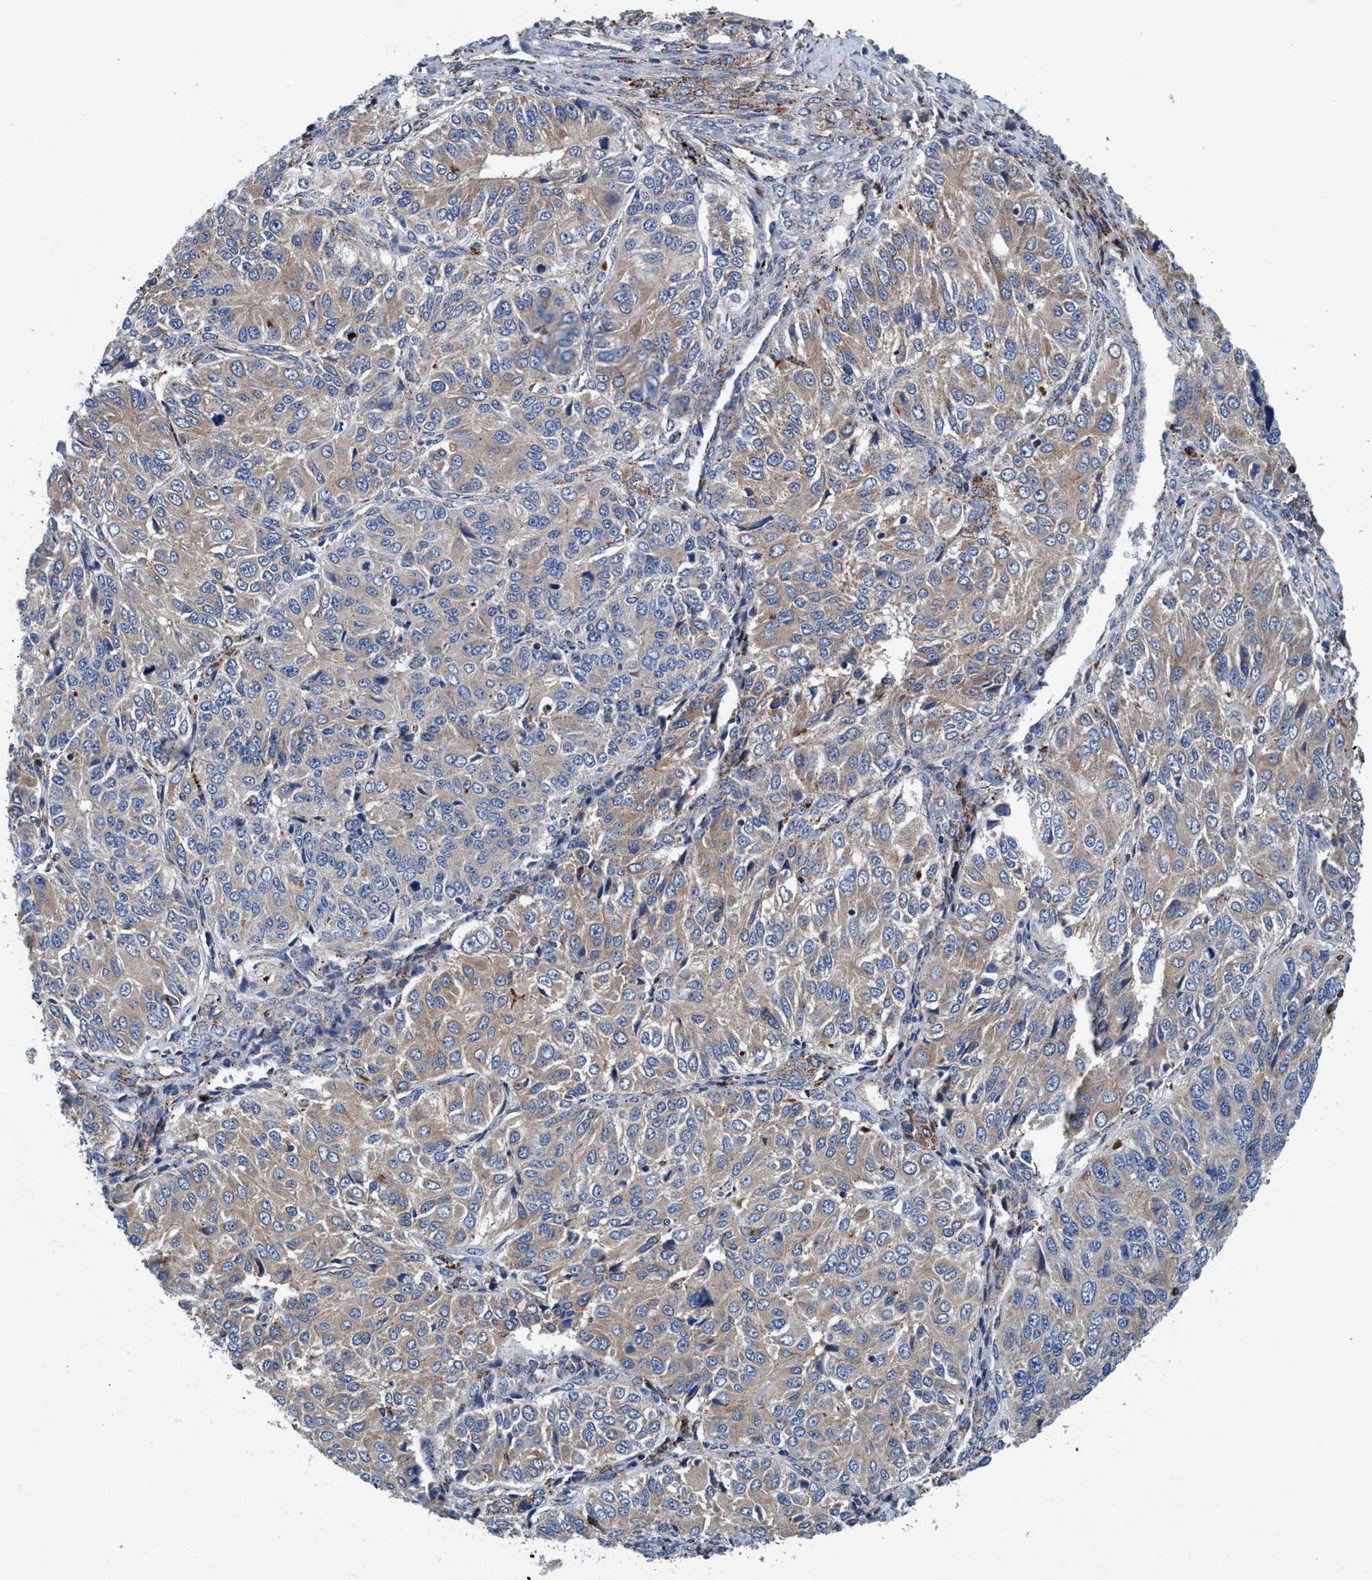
{"staining": {"intensity": "weak", "quantity": "<25%", "location": "cytoplasmic/membranous"}, "tissue": "ovarian cancer", "cell_type": "Tumor cells", "image_type": "cancer", "snomed": [{"axis": "morphology", "description": "Carcinoma, endometroid"}, {"axis": "topography", "description": "Ovary"}], "caption": "DAB immunohistochemical staining of ovarian cancer displays no significant staining in tumor cells.", "gene": "ENDOG", "patient": {"sex": "female", "age": 51}}